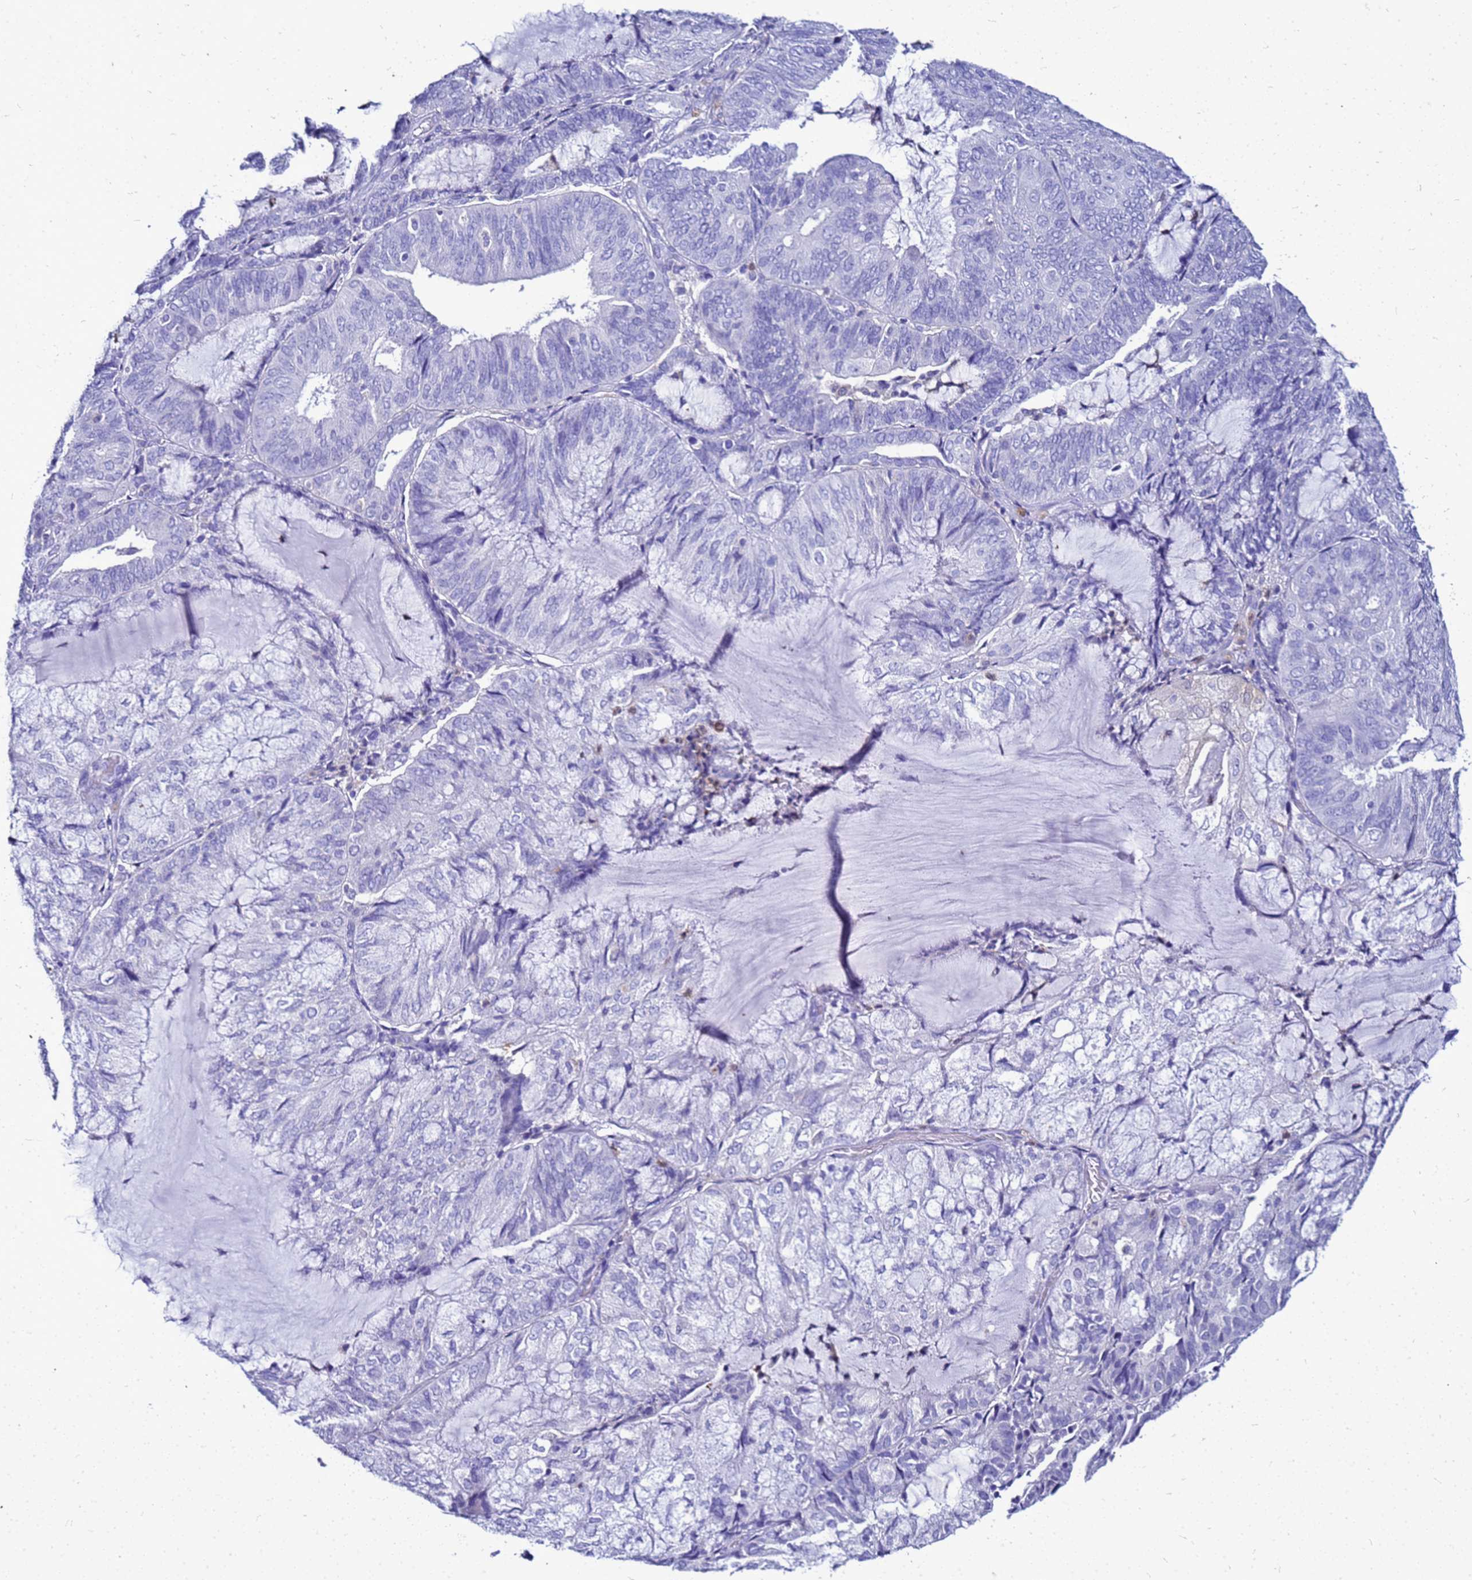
{"staining": {"intensity": "negative", "quantity": "none", "location": "none"}, "tissue": "endometrial cancer", "cell_type": "Tumor cells", "image_type": "cancer", "snomed": [{"axis": "morphology", "description": "Adenocarcinoma, NOS"}, {"axis": "topography", "description": "Endometrium"}], "caption": "High power microscopy photomicrograph of an immunohistochemistry histopathology image of endometrial adenocarcinoma, revealing no significant positivity in tumor cells. (DAB (3,3'-diaminobenzidine) immunohistochemistry, high magnification).", "gene": "CSTA", "patient": {"sex": "female", "age": 81}}